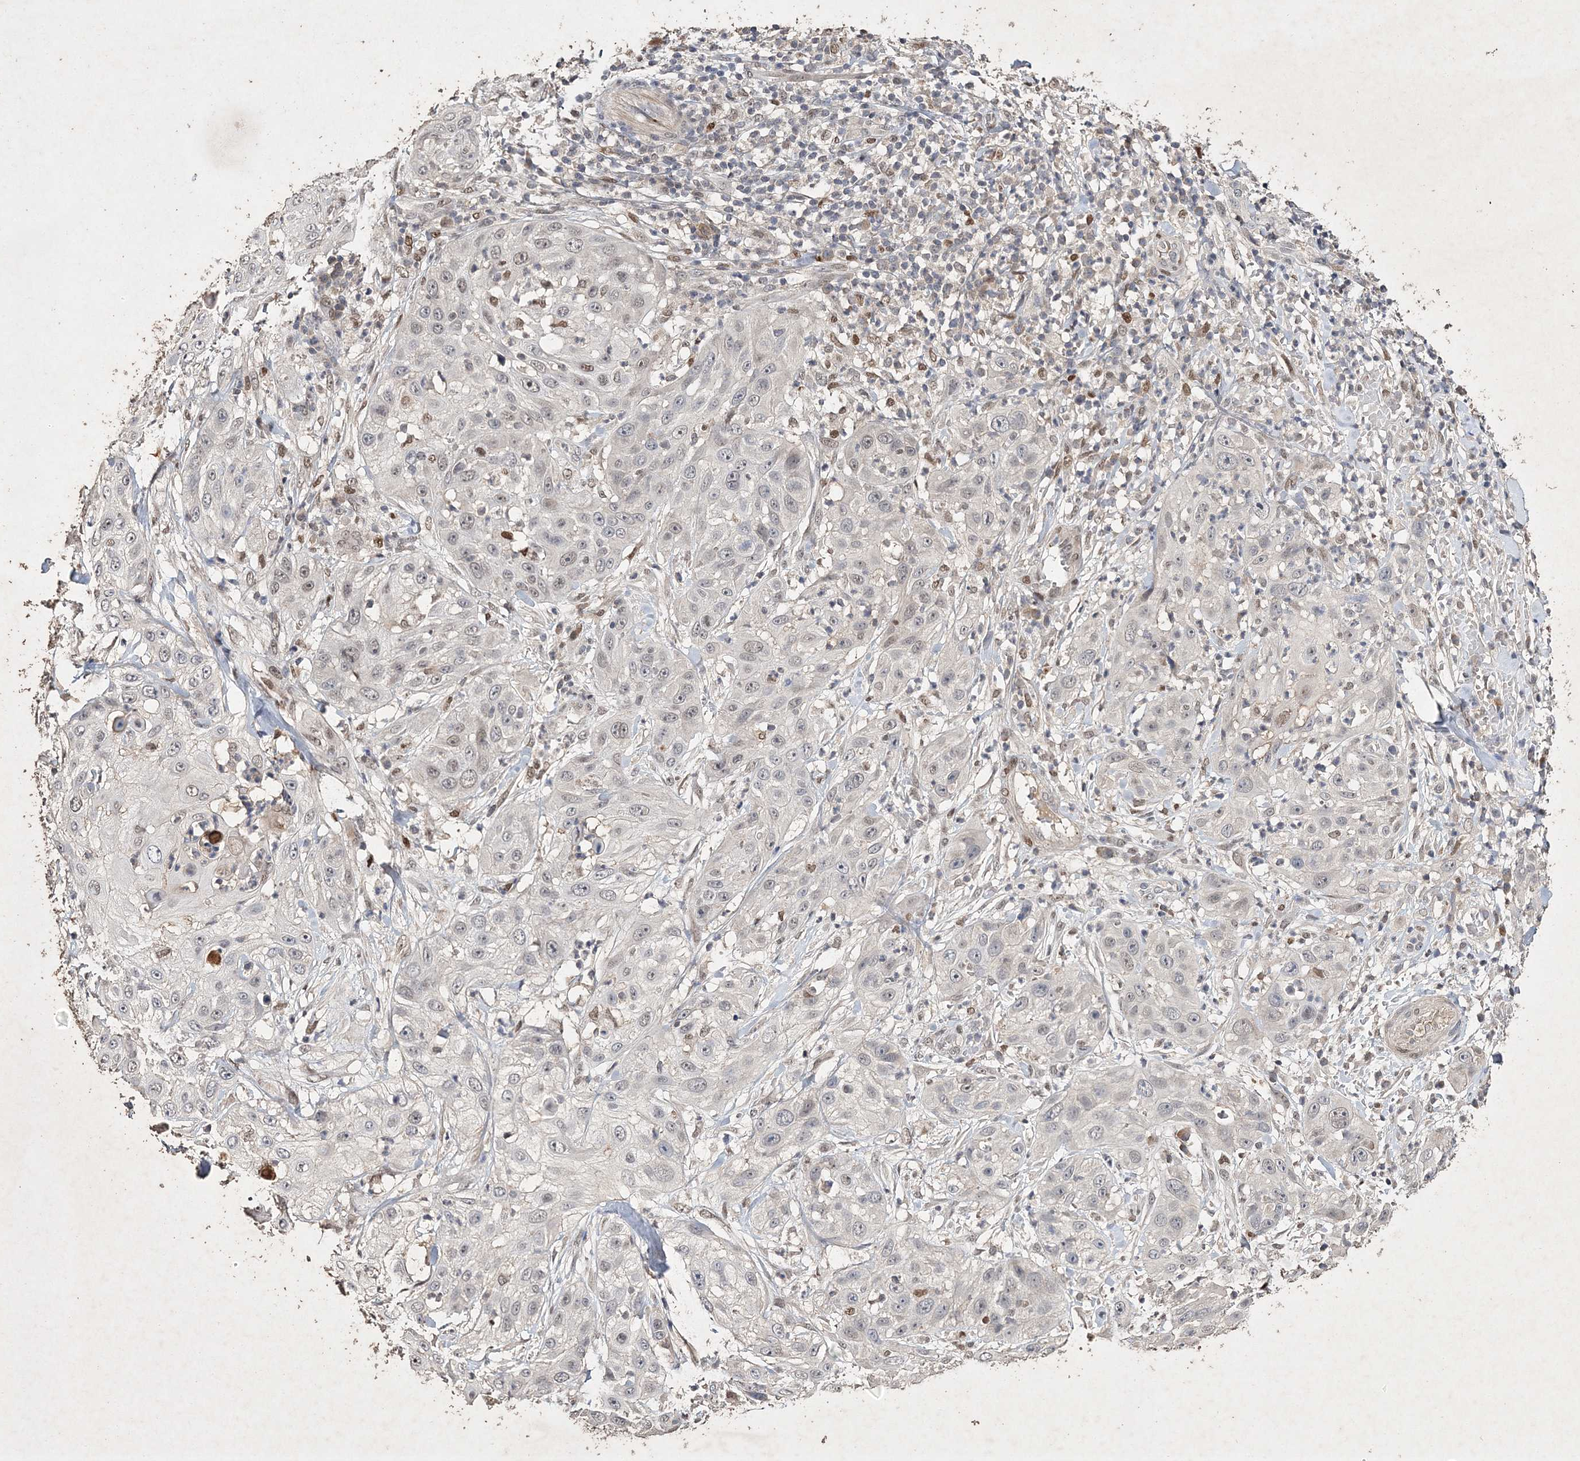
{"staining": {"intensity": "weak", "quantity": "25%-75%", "location": "nuclear"}, "tissue": "skin cancer", "cell_type": "Tumor cells", "image_type": "cancer", "snomed": [{"axis": "morphology", "description": "Squamous cell carcinoma, NOS"}, {"axis": "topography", "description": "Skin"}], "caption": "A low amount of weak nuclear staining is identified in about 25%-75% of tumor cells in skin squamous cell carcinoma tissue.", "gene": "C3orf38", "patient": {"sex": "female", "age": 44}}